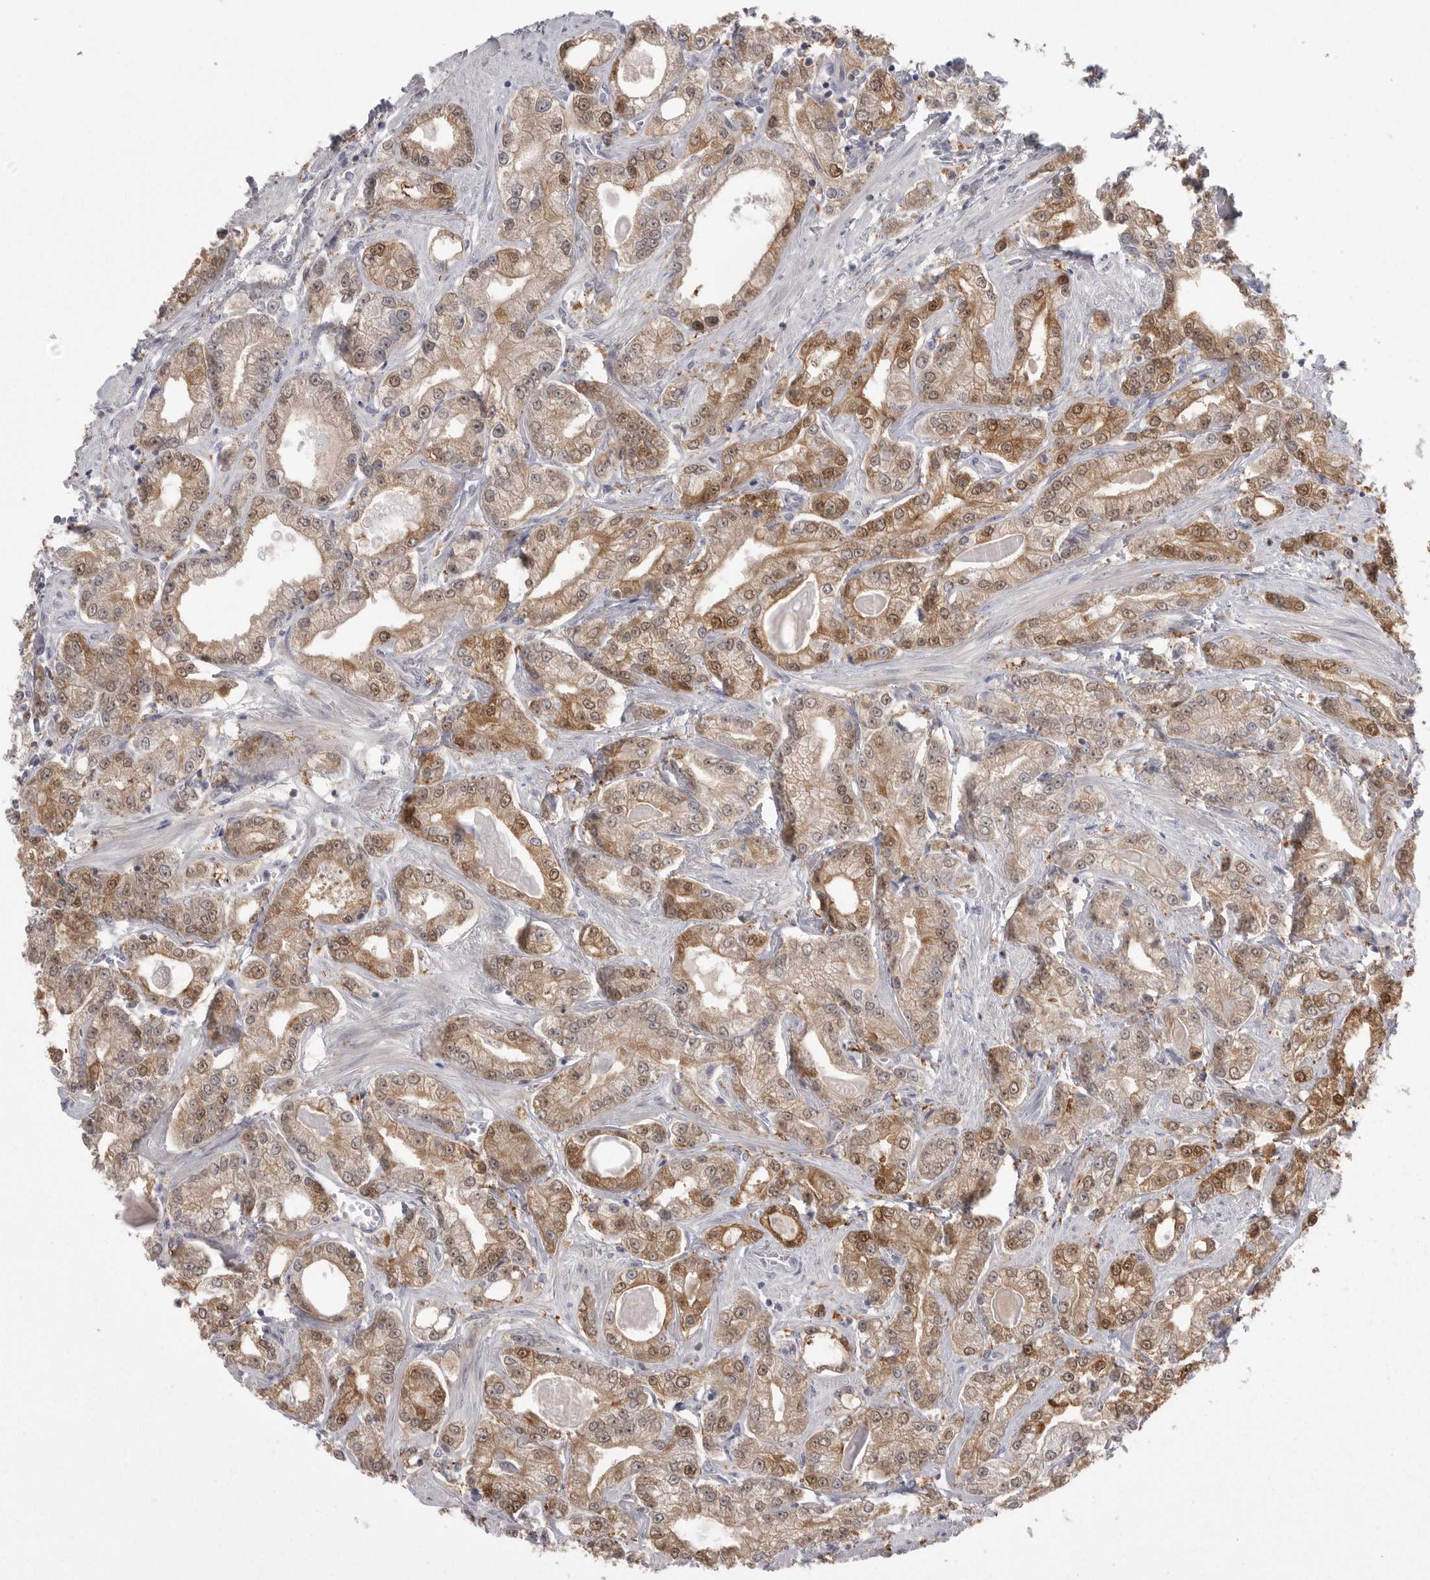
{"staining": {"intensity": "moderate", "quantity": ">75%", "location": "cytoplasmic/membranous,nuclear"}, "tissue": "prostate cancer", "cell_type": "Tumor cells", "image_type": "cancer", "snomed": [{"axis": "morphology", "description": "Adenocarcinoma, Low grade"}, {"axis": "topography", "description": "Prostate"}], "caption": "The photomicrograph shows immunohistochemical staining of prostate adenocarcinoma (low-grade). There is moderate cytoplasmic/membranous and nuclear staining is present in approximately >75% of tumor cells. The staining was performed using DAB, with brown indicating positive protein expression. Nuclei are stained blue with hematoxylin.", "gene": "KYAT3", "patient": {"sex": "male", "age": 62}}